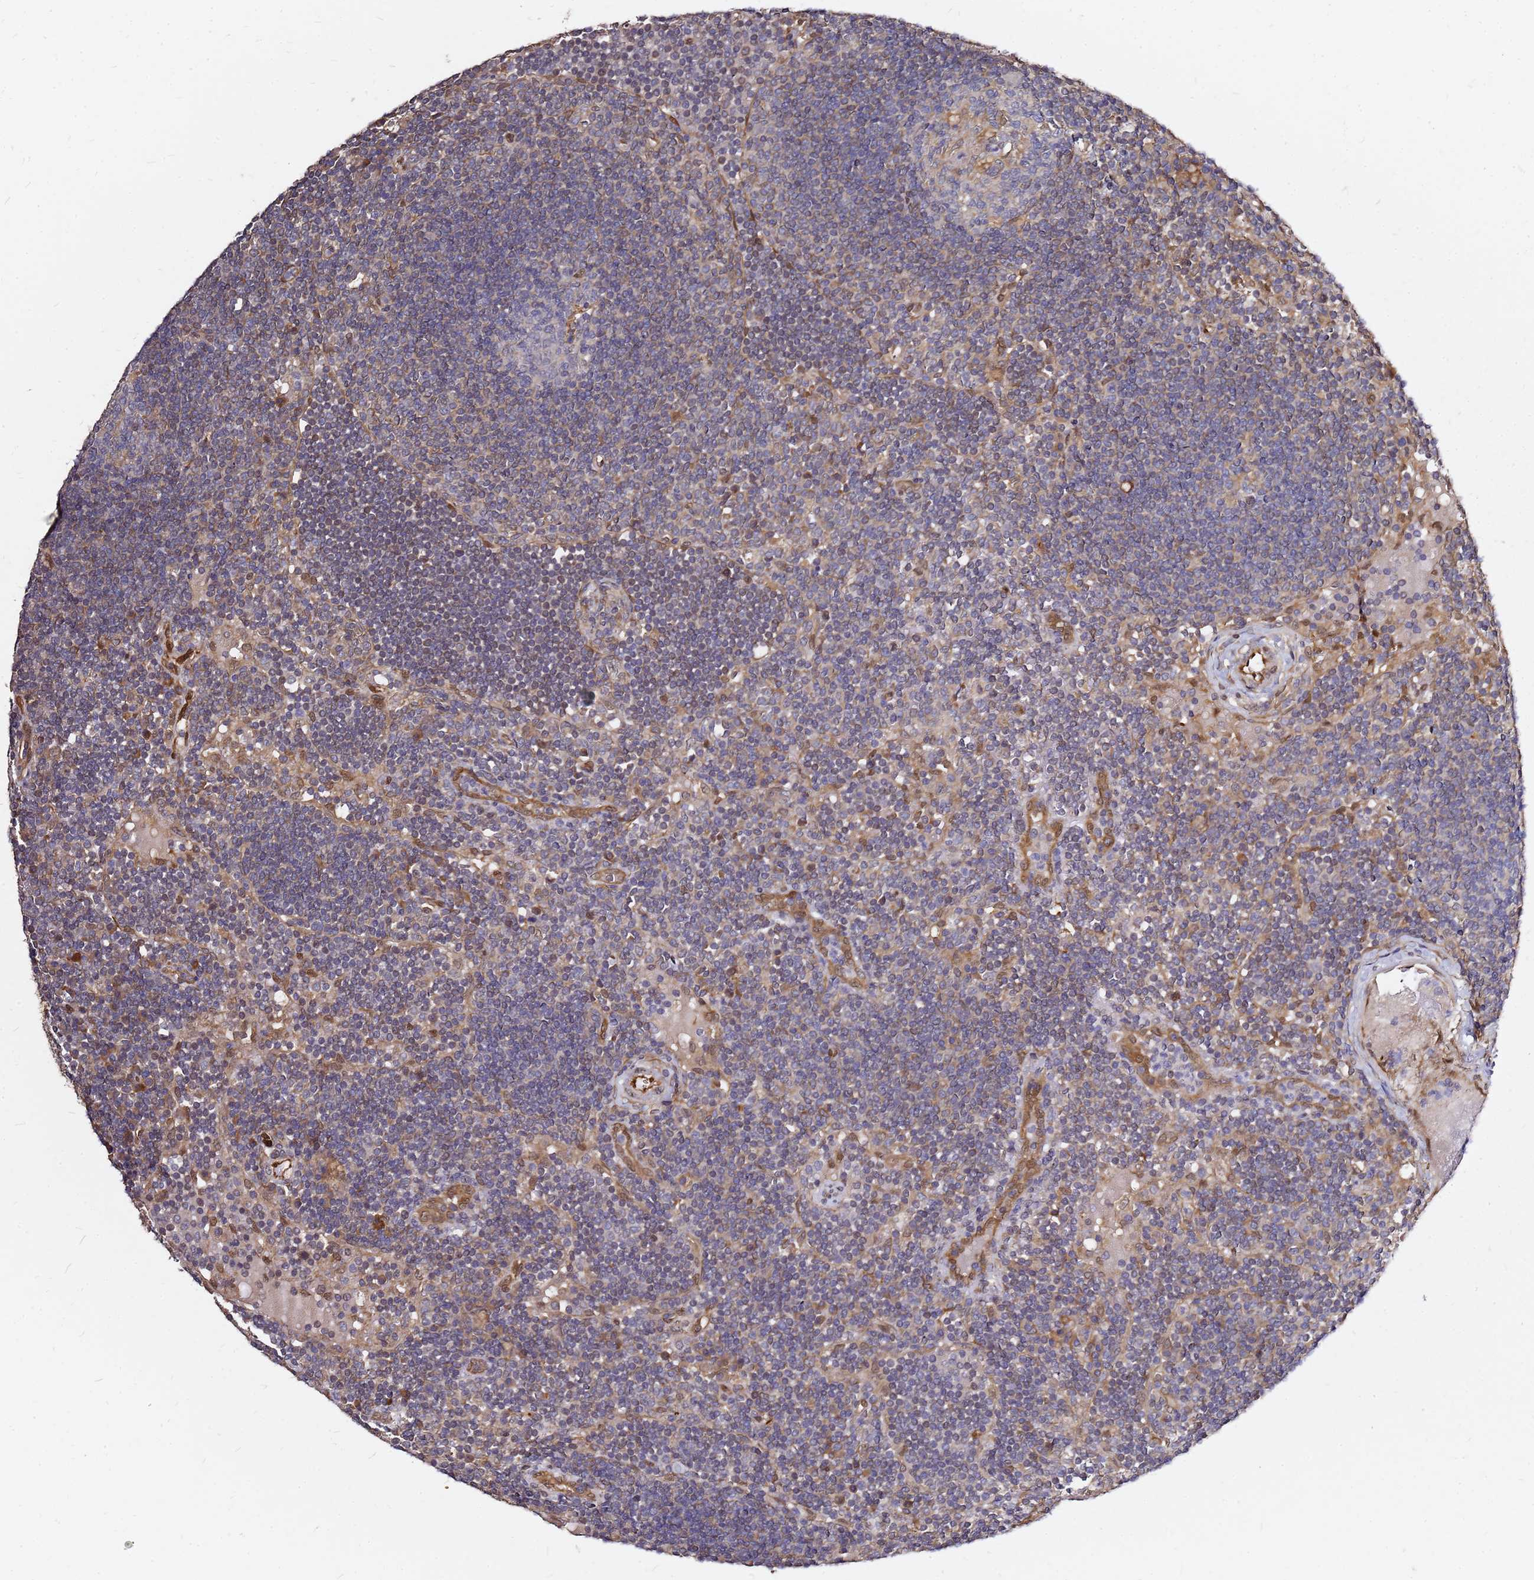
{"staining": {"intensity": "negative", "quantity": "none", "location": "none"}, "tissue": "lymph node", "cell_type": "Germinal center cells", "image_type": "normal", "snomed": [{"axis": "morphology", "description": "Normal tissue, NOS"}, {"axis": "topography", "description": "Lymph node"}], "caption": "This is an IHC photomicrograph of normal human lymph node. There is no expression in germinal center cells.", "gene": "NUDT14", "patient": {"sex": "male", "age": 53}}